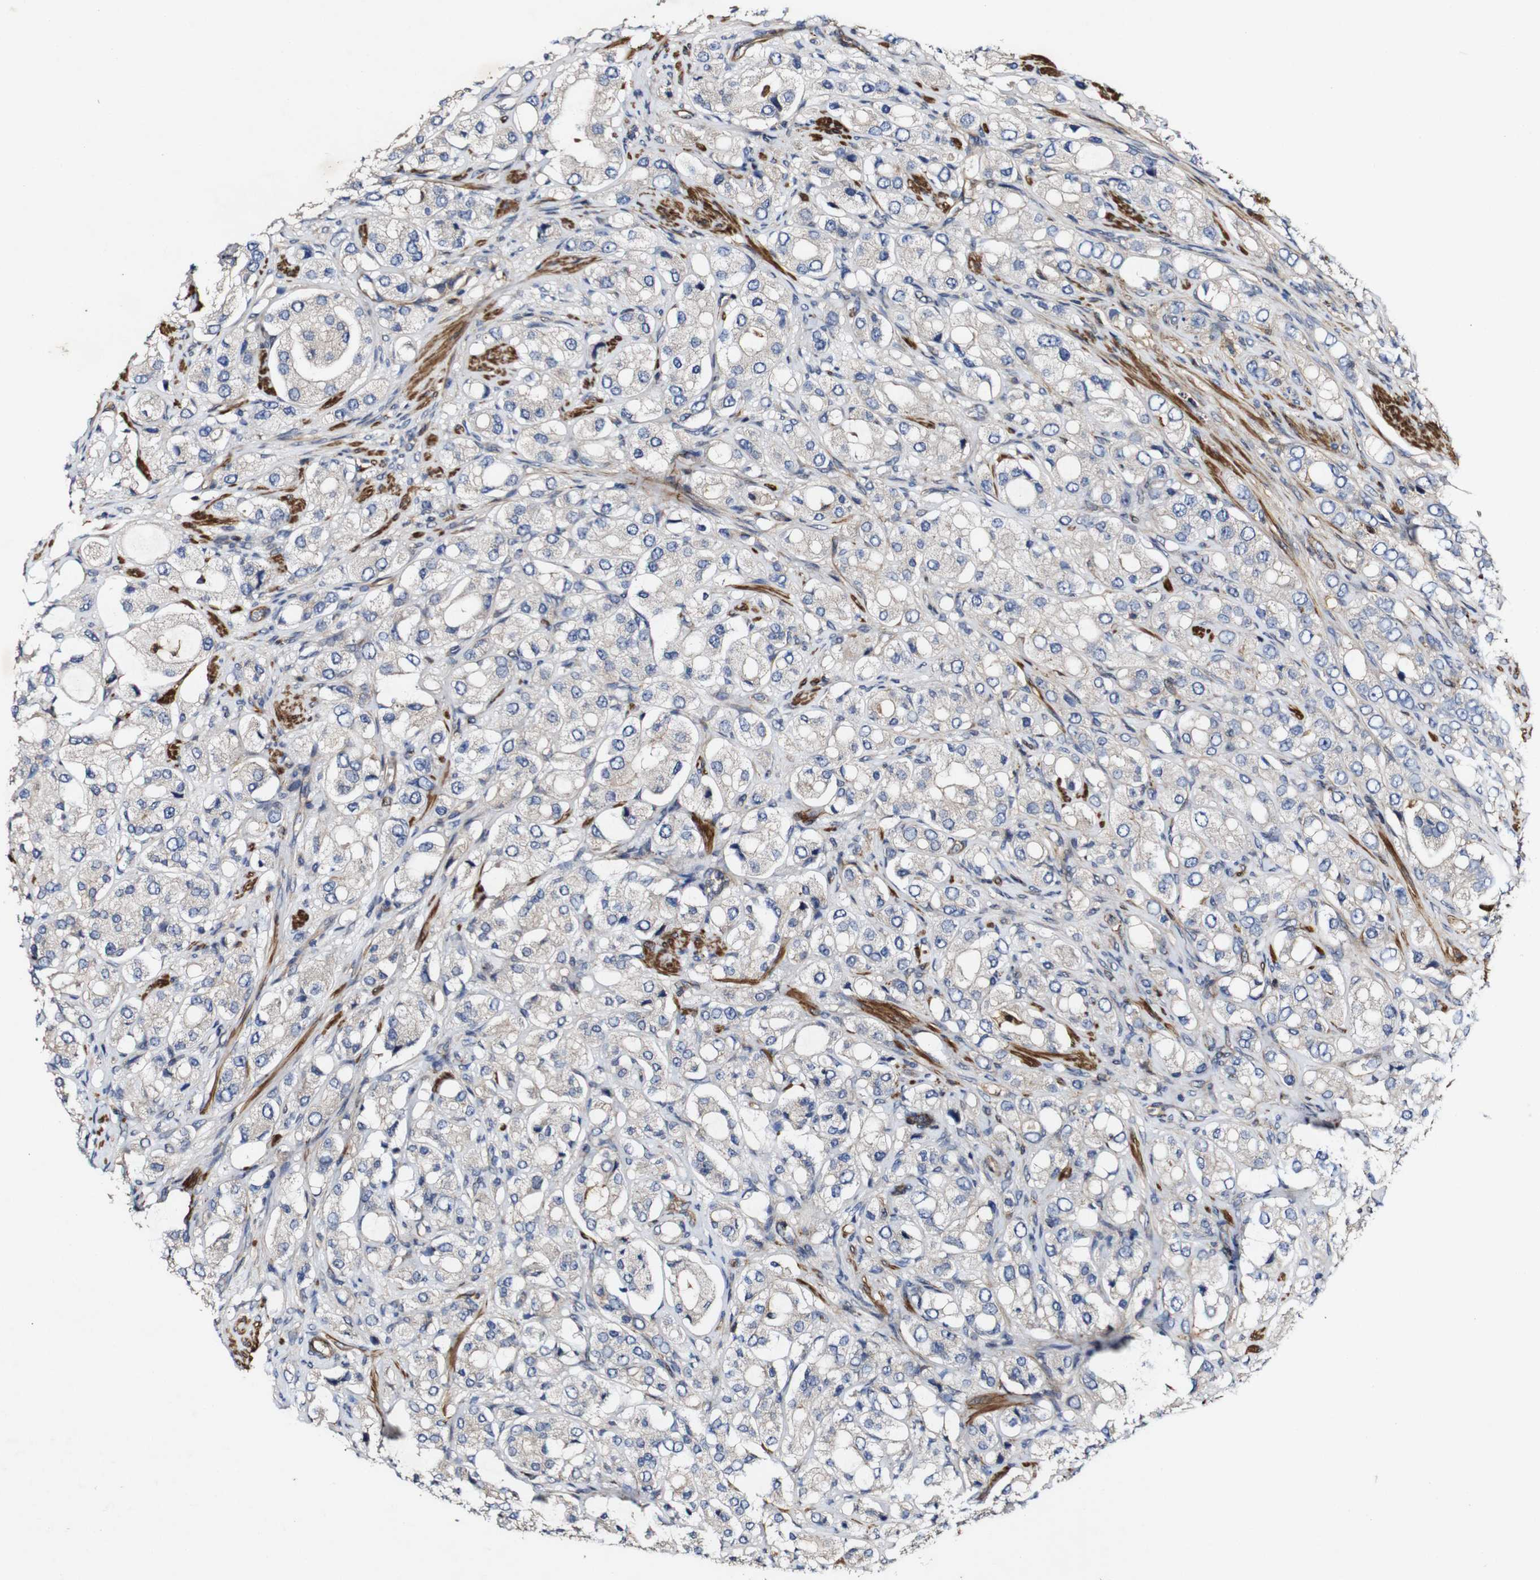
{"staining": {"intensity": "negative", "quantity": "none", "location": "none"}, "tissue": "prostate cancer", "cell_type": "Tumor cells", "image_type": "cancer", "snomed": [{"axis": "morphology", "description": "Adenocarcinoma, High grade"}, {"axis": "topography", "description": "Prostate"}], "caption": "Tumor cells show no significant protein positivity in prostate cancer.", "gene": "GSDME", "patient": {"sex": "male", "age": 65}}